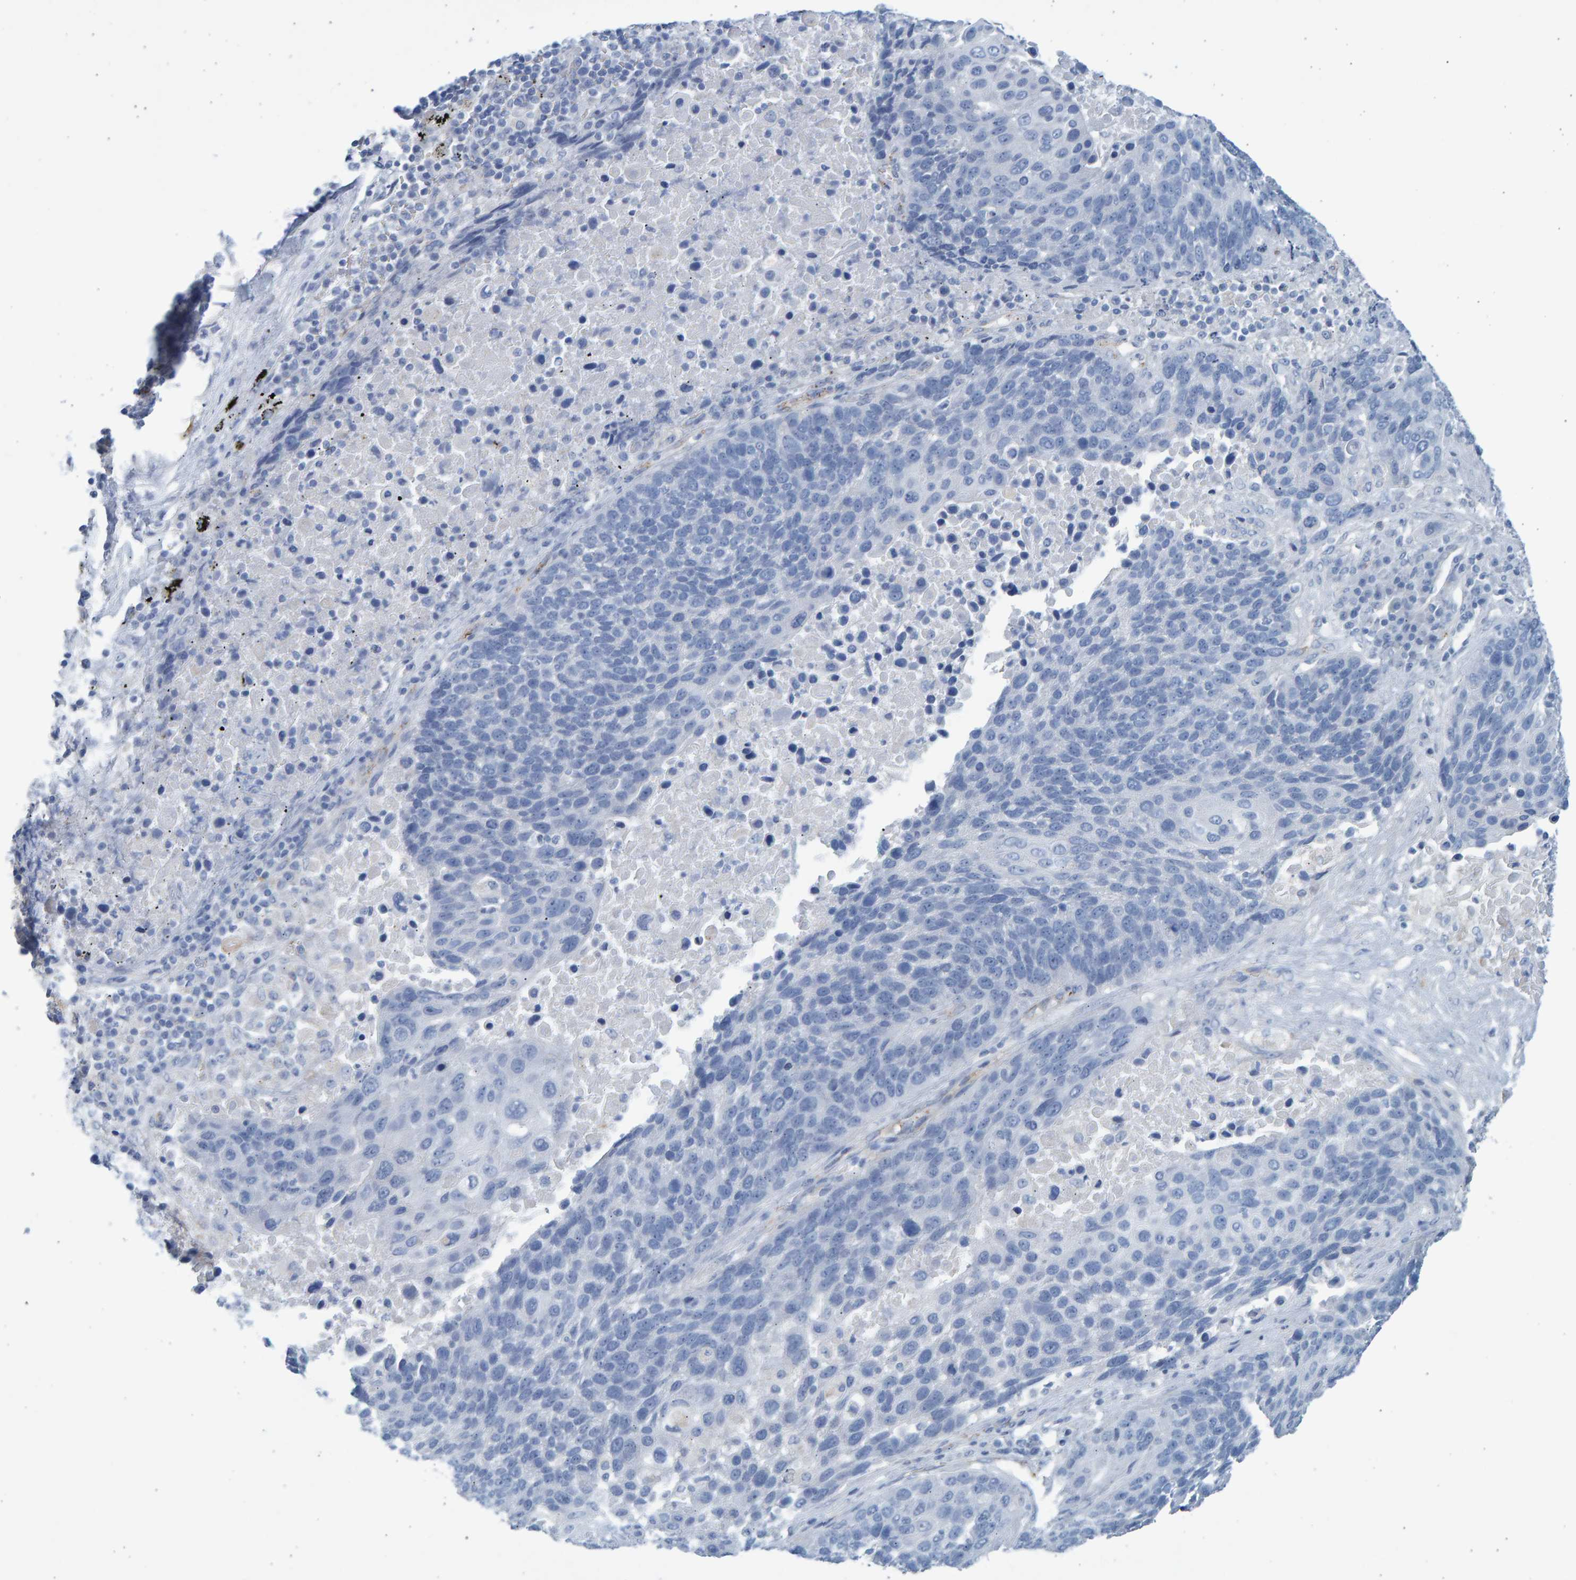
{"staining": {"intensity": "negative", "quantity": "none", "location": "none"}, "tissue": "lung cancer", "cell_type": "Tumor cells", "image_type": "cancer", "snomed": [{"axis": "morphology", "description": "Squamous cell carcinoma, NOS"}, {"axis": "topography", "description": "Lung"}], "caption": "Micrograph shows no significant protein positivity in tumor cells of lung cancer. (Brightfield microscopy of DAB IHC at high magnification).", "gene": "SLC34A3", "patient": {"sex": "male", "age": 66}}